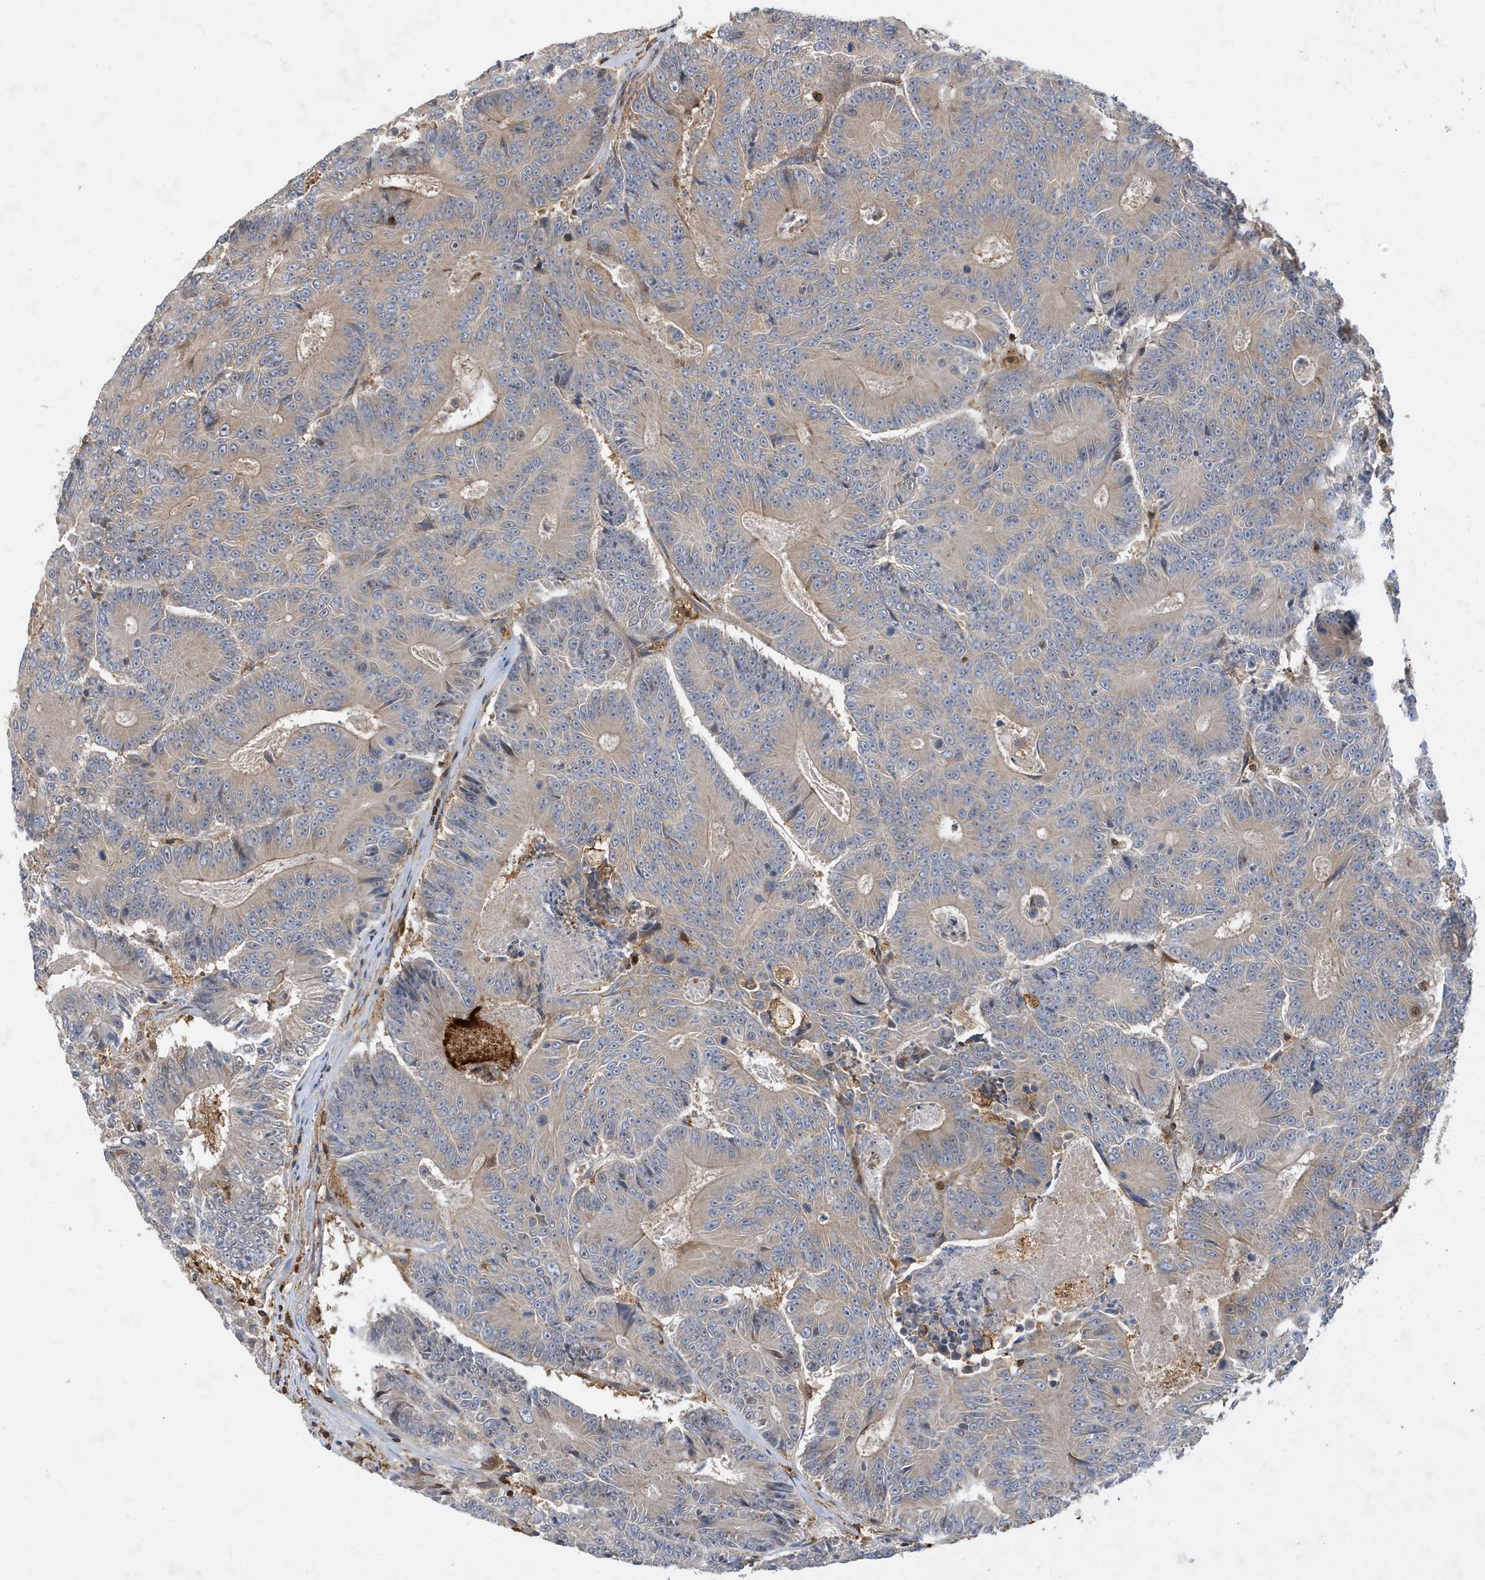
{"staining": {"intensity": "weak", "quantity": ">75%", "location": "cytoplasmic/membranous"}, "tissue": "colorectal cancer", "cell_type": "Tumor cells", "image_type": "cancer", "snomed": [{"axis": "morphology", "description": "Adenocarcinoma, NOS"}, {"axis": "topography", "description": "Colon"}], "caption": "Protein expression analysis of human colorectal cancer (adenocarcinoma) reveals weak cytoplasmic/membranous staining in about >75% of tumor cells.", "gene": "LAPTM4A", "patient": {"sex": "male", "age": 83}}